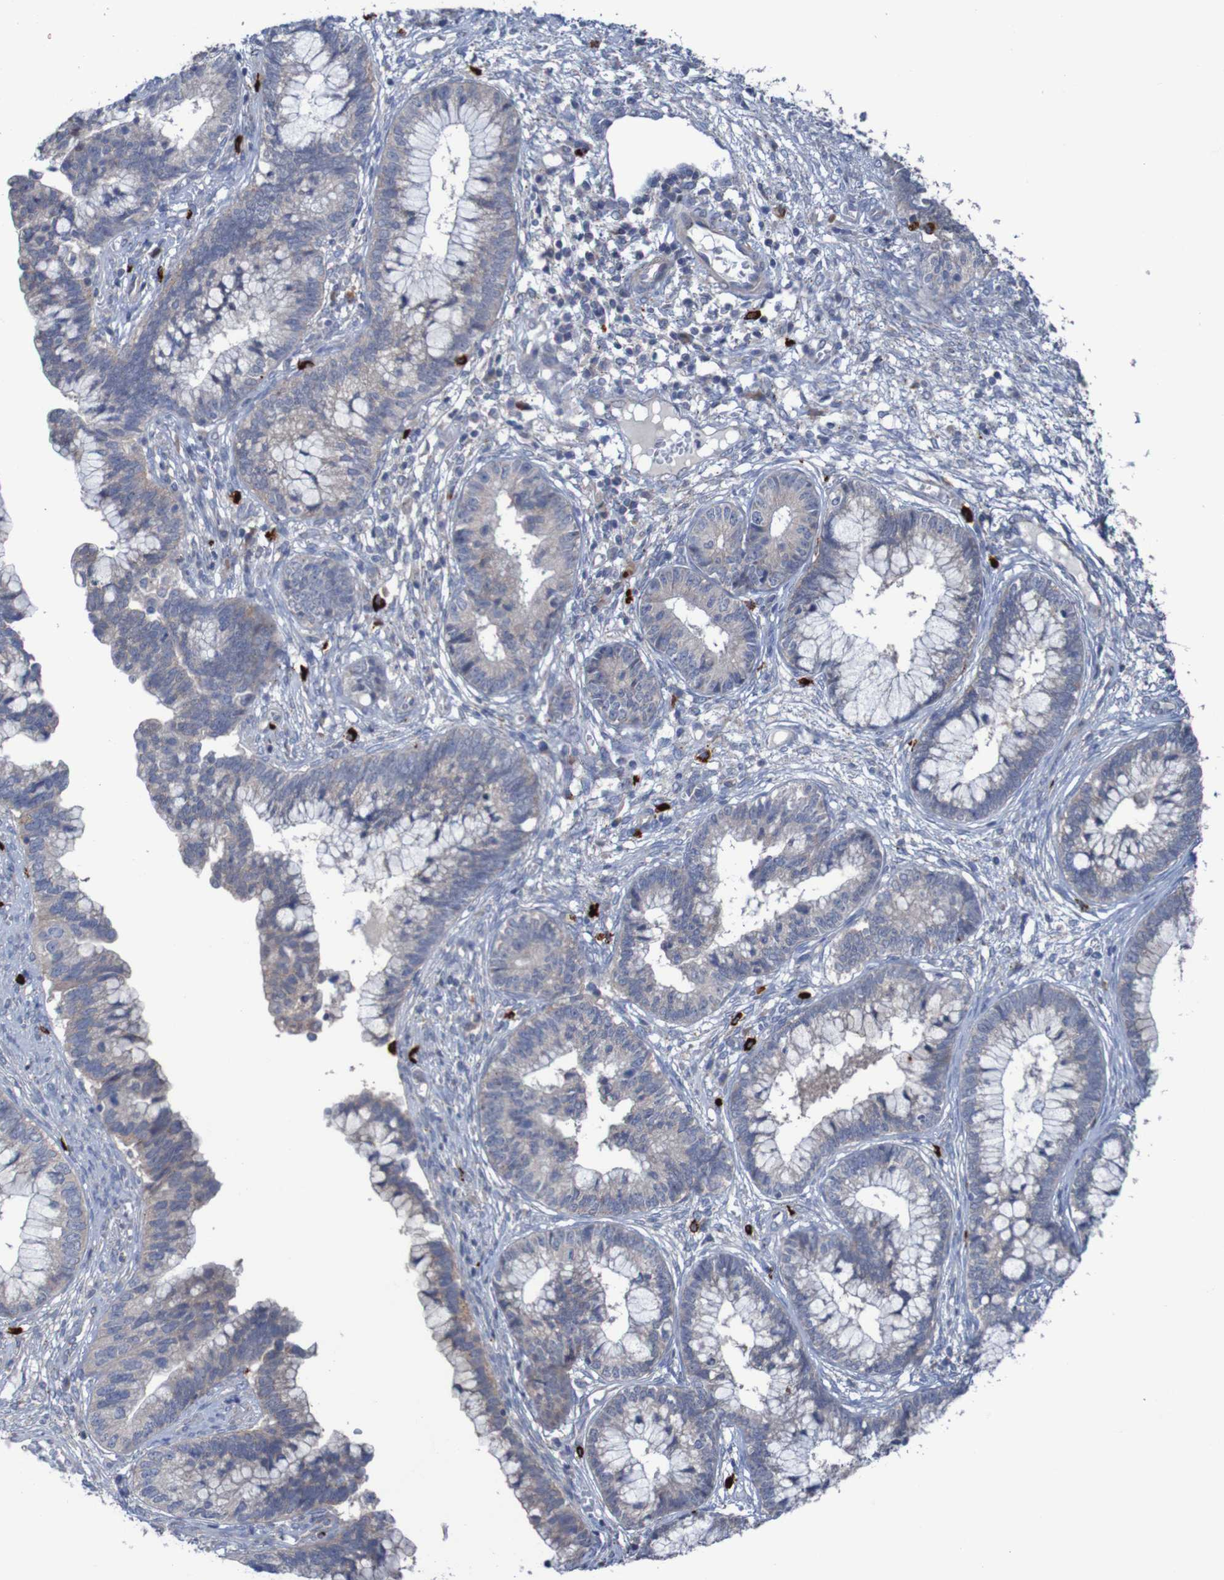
{"staining": {"intensity": "weak", "quantity": ">75%", "location": "cytoplasmic/membranous"}, "tissue": "cervical cancer", "cell_type": "Tumor cells", "image_type": "cancer", "snomed": [{"axis": "morphology", "description": "Adenocarcinoma, NOS"}, {"axis": "topography", "description": "Cervix"}], "caption": "IHC of human adenocarcinoma (cervical) shows low levels of weak cytoplasmic/membranous positivity in approximately >75% of tumor cells.", "gene": "ANGPT4", "patient": {"sex": "female", "age": 44}}